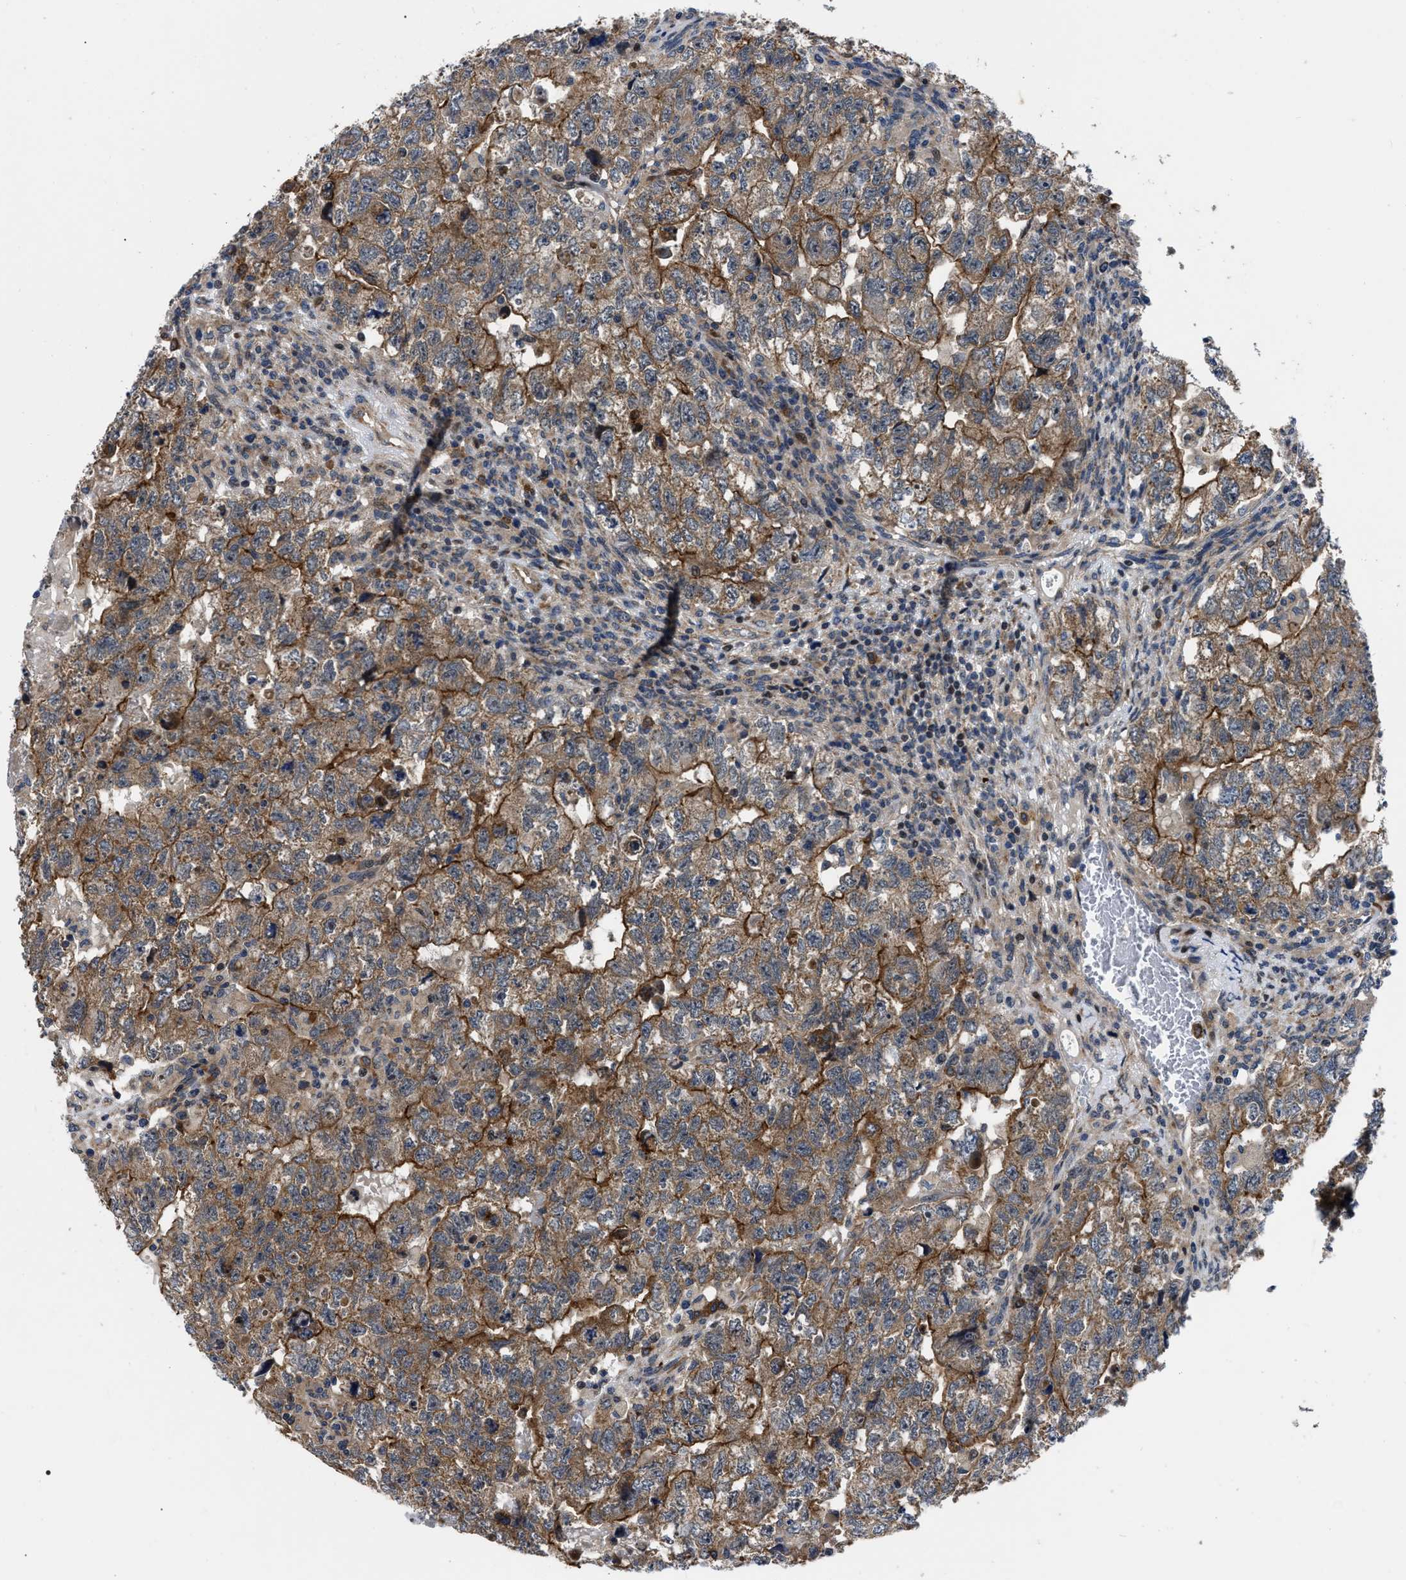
{"staining": {"intensity": "moderate", "quantity": ">75%", "location": "cytoplasmic/membranous"}, "tissue": "testis cancer", "cell_type": "Tumor cells", "image_type": "cancer", "snomed": [{"axis": "morphology", "description": "Carcinoma, Embryonal, NOS"}, {"axis": "topography", "description": "Testis"}], "caption": "Human testis cancer (embryonal carcinoma) stained for a protein (brown) shows moderate cytoplasmic/membranous positive staining in approximately >75% of tumor cells.", "gene": "PPWD1", "patient": {"sex": "male", "age": 36}}